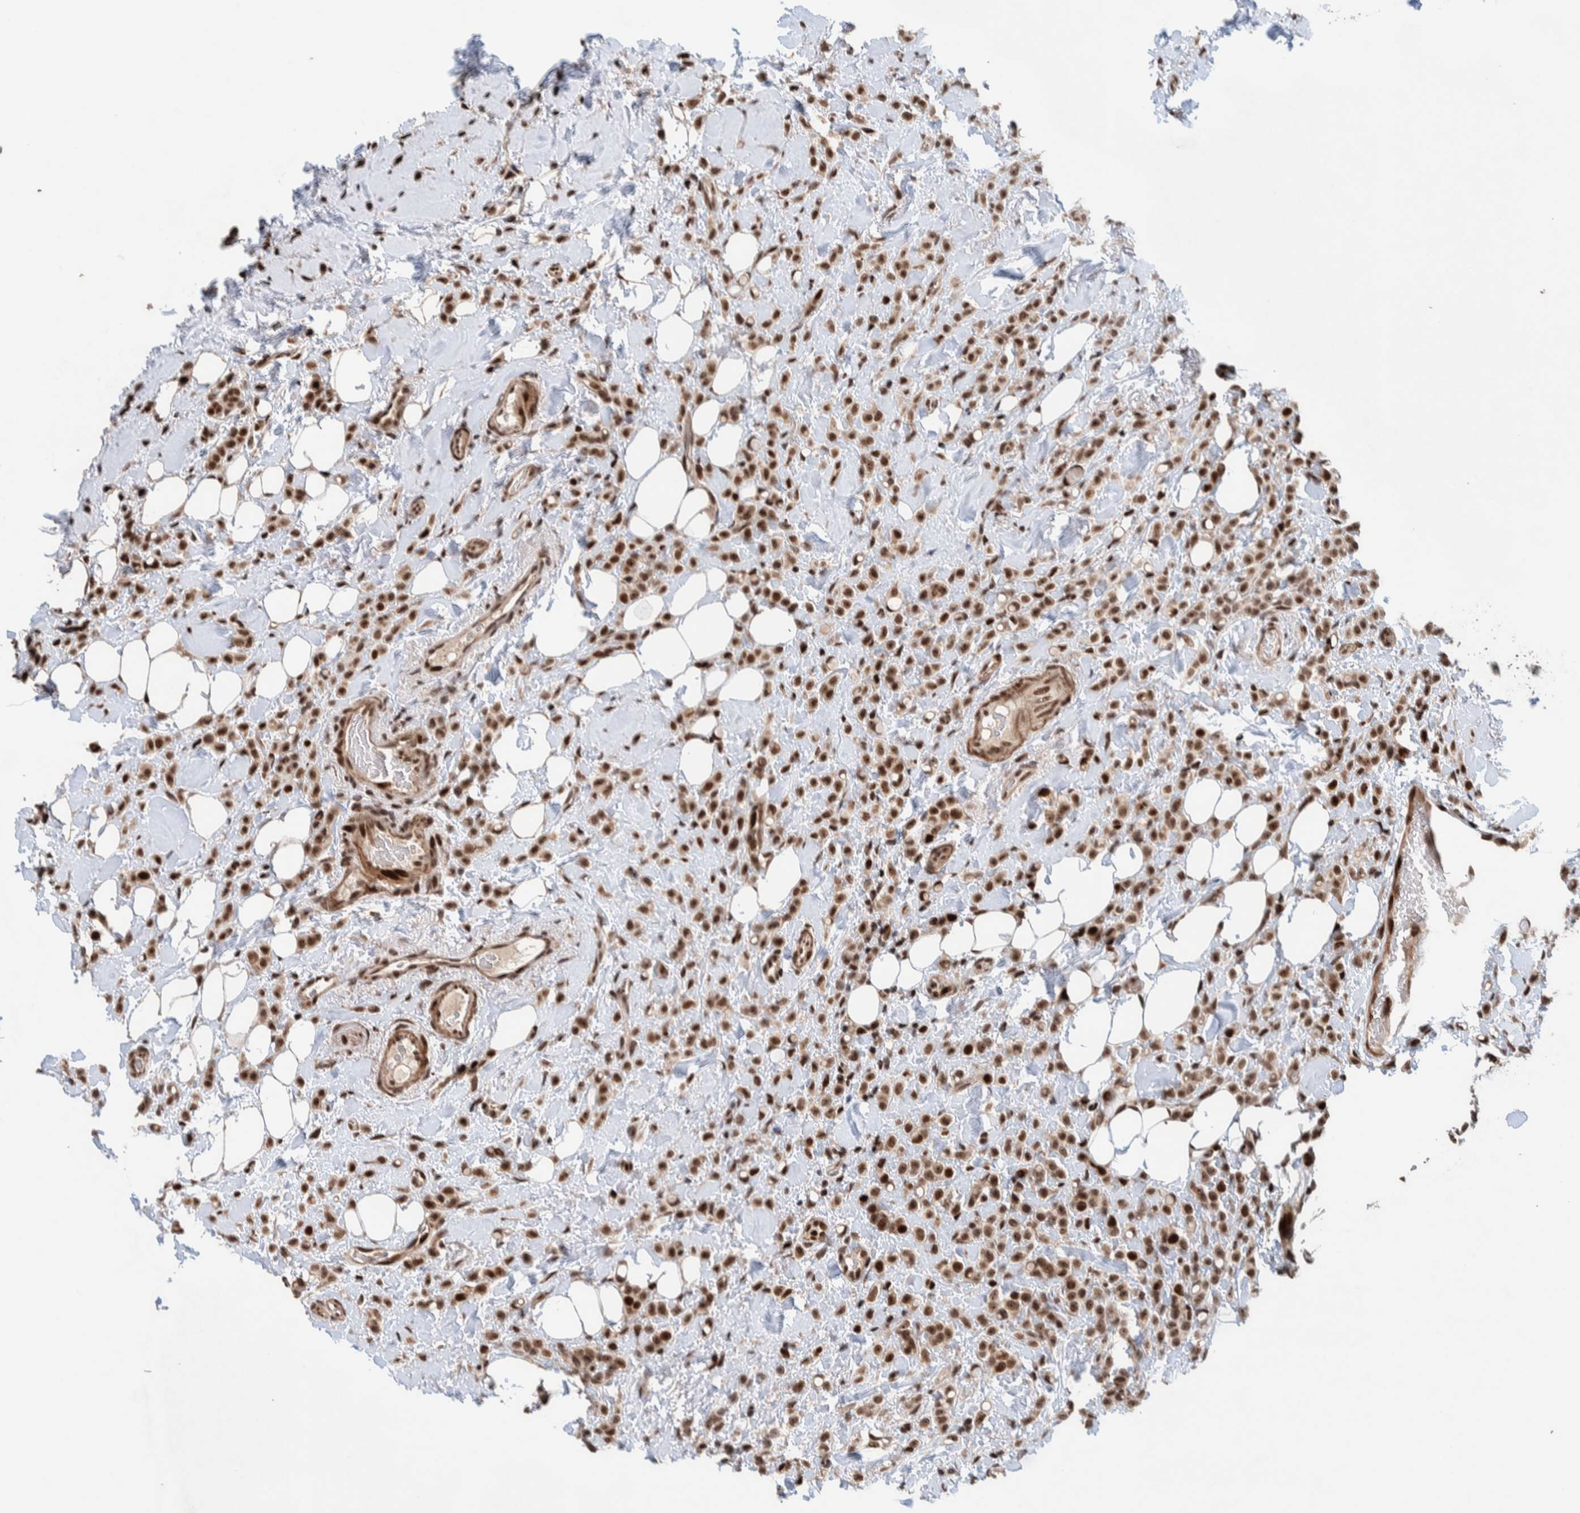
{"staining": {"intensity": "moderate", "quantity": ">75%", "location": "nuclear"}, "tissue": "breast cancer", "cell_type": "Tumor cells", "image_type": "cancer", "snomed": [{"axis": "morphology", "description": "Normal tissue, NOS"}, {"axis": "morphology", "description": "Lobular carcinoma"}, {"axis": "topography", "description": "Breast"}], "caption": "Immunohistochemical staining of human breast cancer (lobular carcinoma) displays moderate nuclear protein positivity in about >75% of tumor cells. The staining is performed using DAB (3,3'-diaminobenzidine) brown chromogen to label protein expression. The nuclei are counter-stained blue using hematoxylin.", "gene": "CHD4", "patient": {"sex": "female", "age": 50}}